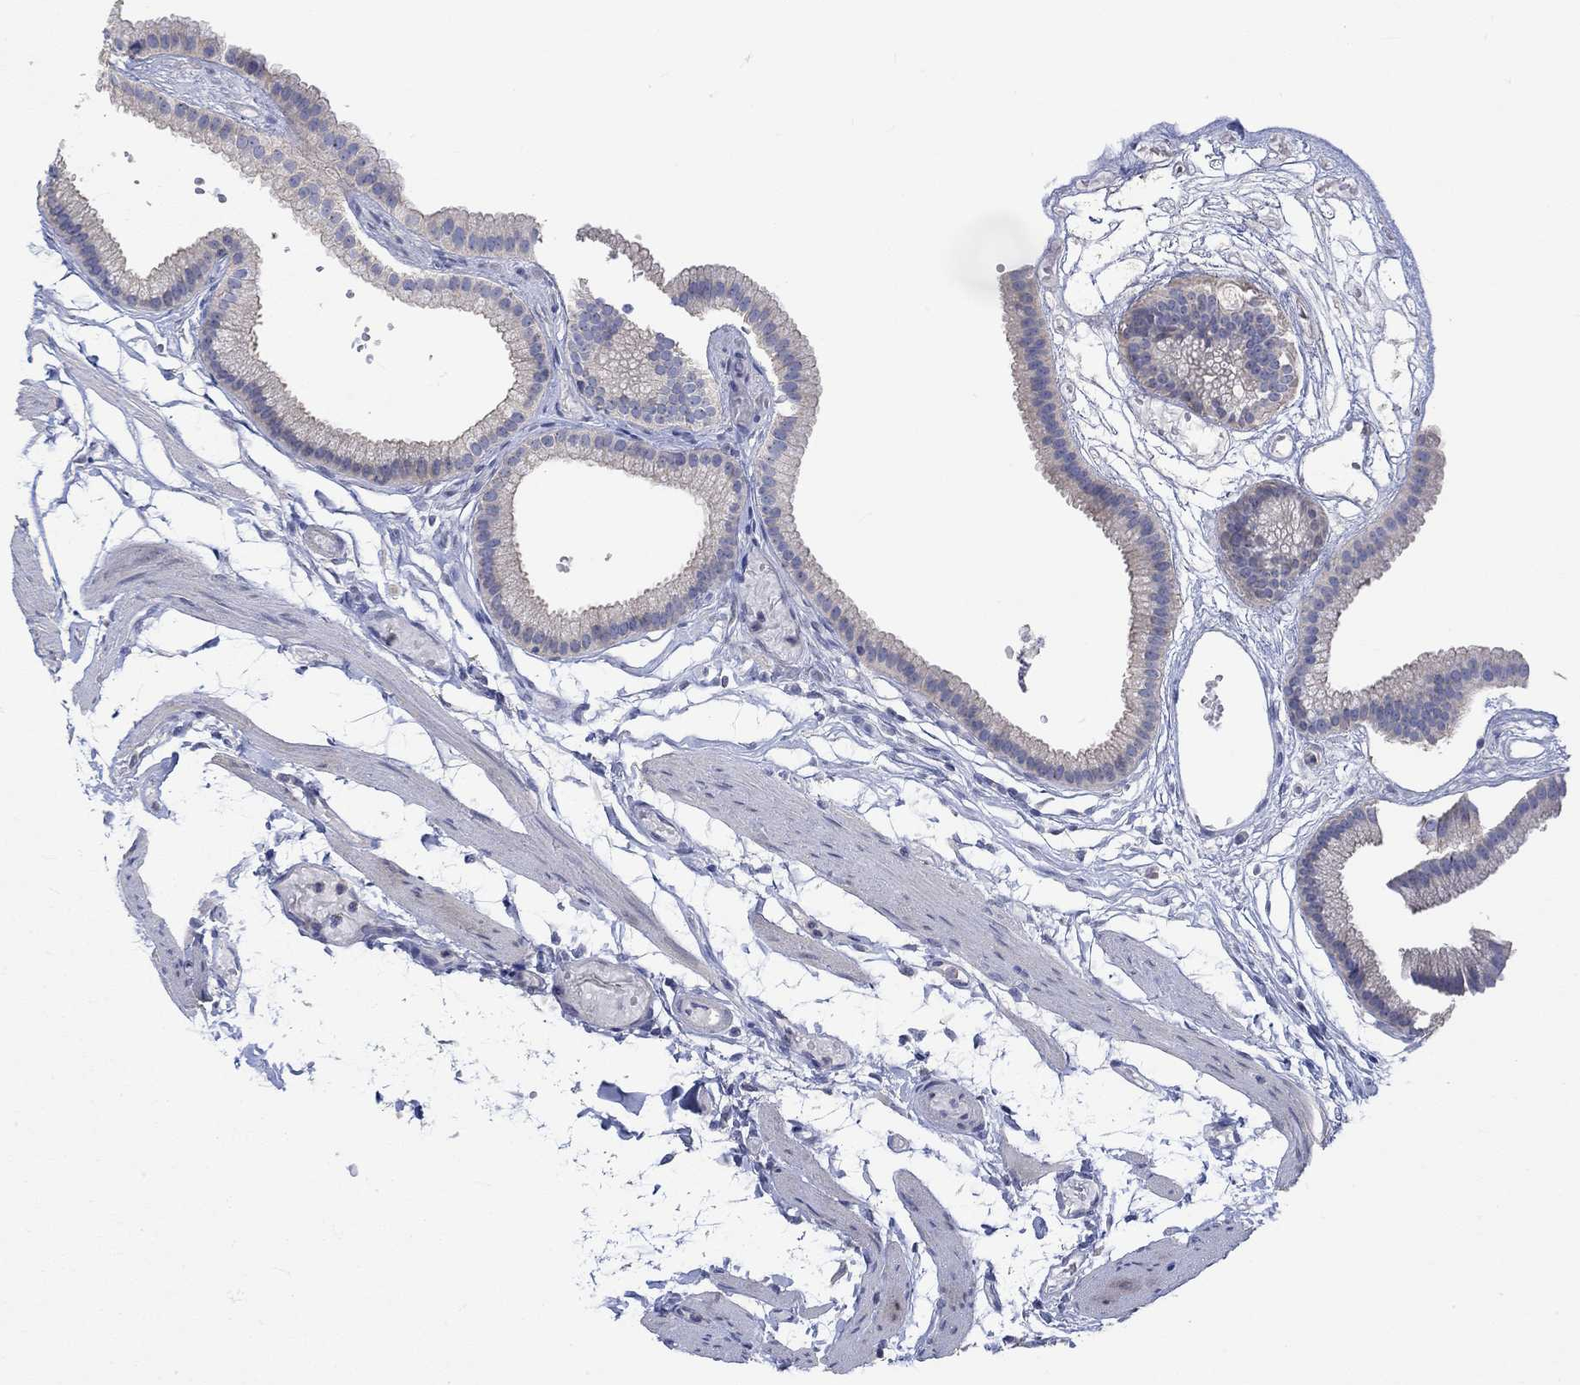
{"staining": {"intensity": "moderate", "quantity": "<25%", "location": "cytoplasmic/membranous"}, "tissue": "gallbladder", "cell_type": "Glandular cells", "image_type": "normal", "snomed": [{"axis": "morphology", "description": "Normal tissue, NOS"}, {"axis": "topography", "description": "Gallbladder"}], "caption": "Gallbladder stained with immunohistochemistry exhibits moderate cytoplasmic/membranous staining in about <25% of glandular cells.", "gene": "AGRP", "patient": {"sex": "female", "age": 45}}